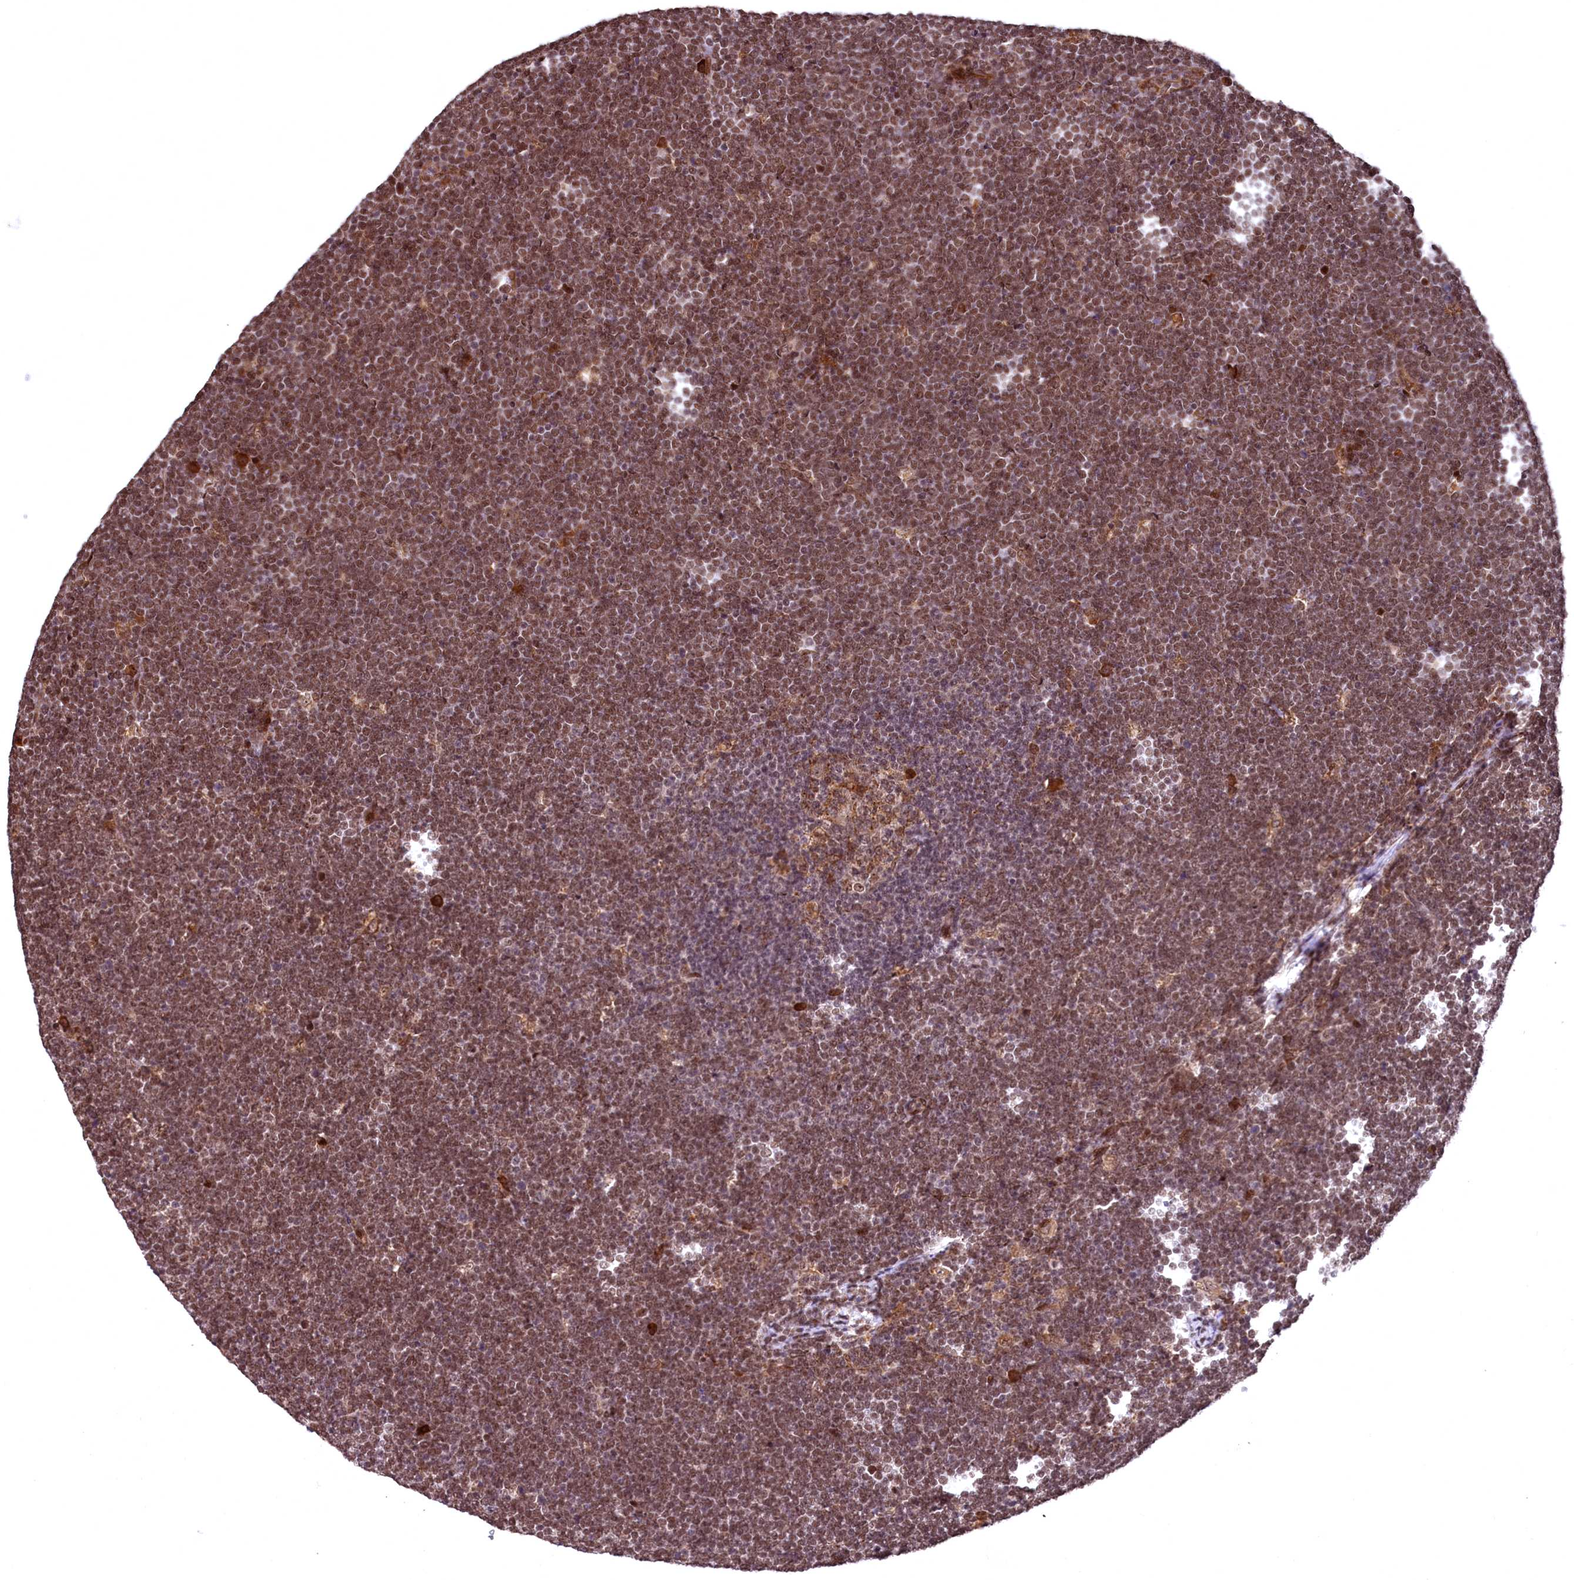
{"staining": {"intensity": "moderate", "quantity": ">75%", "location": "cytoplasmic/membranous,nuclear"}, "tissue": "lymphoma", "cell_type": "Tumor cells", "image_type": "cancer", "snomed": [{"axis": "morphology", "description": "Malignant lymphoma, non-Hodgkin's type, High grade"}, {"axis": "topography", "description": "Lymph node"}], "caption": "This is an image of immunohistochemistry staining of lymphoma, which shows moderate expression in the cytoplasmic/membranous and nuclear of tumor cells.", "gene": "PDS5B", "patient": {"sex": "male", "age": 13}}